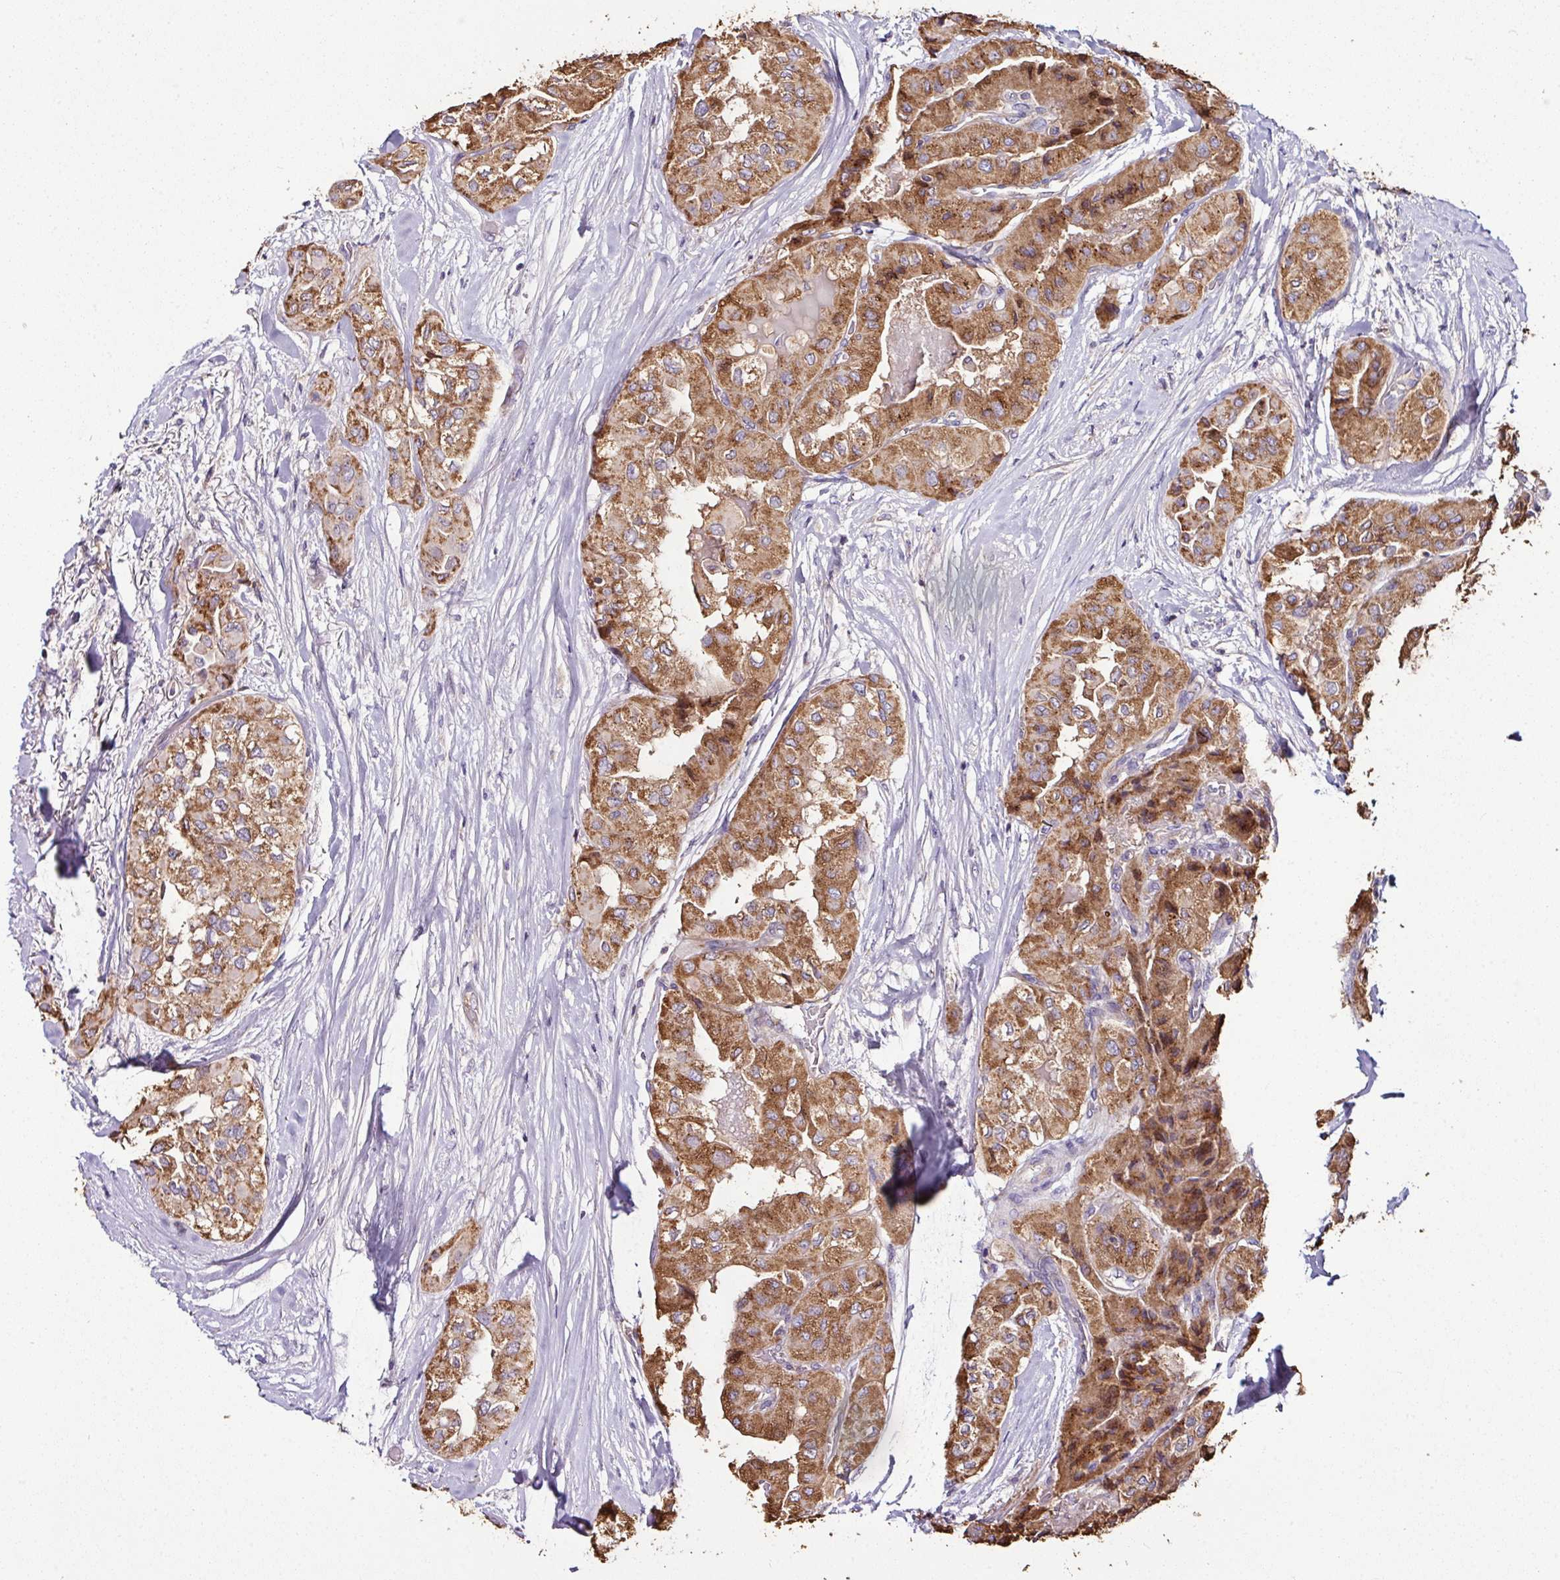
{"staining": {"intensity": "moderate", "quantity": ">75%", "location": "cytoplasmic/membranous"}, "tissue": "thyroid cancer", "cell_type": "Tumor cells", "image_type": "cancer", "snomed": [{"axis": "morphology", "description": "Papillary adenocarcinoma, NOS"}, {"axis": "topography", "description": "Thyroid gland"}], "caption": "Immunohistochemistry photomicrograph of thyroid cancer (papillary adenocarcinoma) stained for a protein (brown), which reveals medium levels of moderate cytoplasmic/membranous positivity in approximately >75% of tumor cells.", "gene": "CPD", "patient": {"sex": "female", "age": 59}}